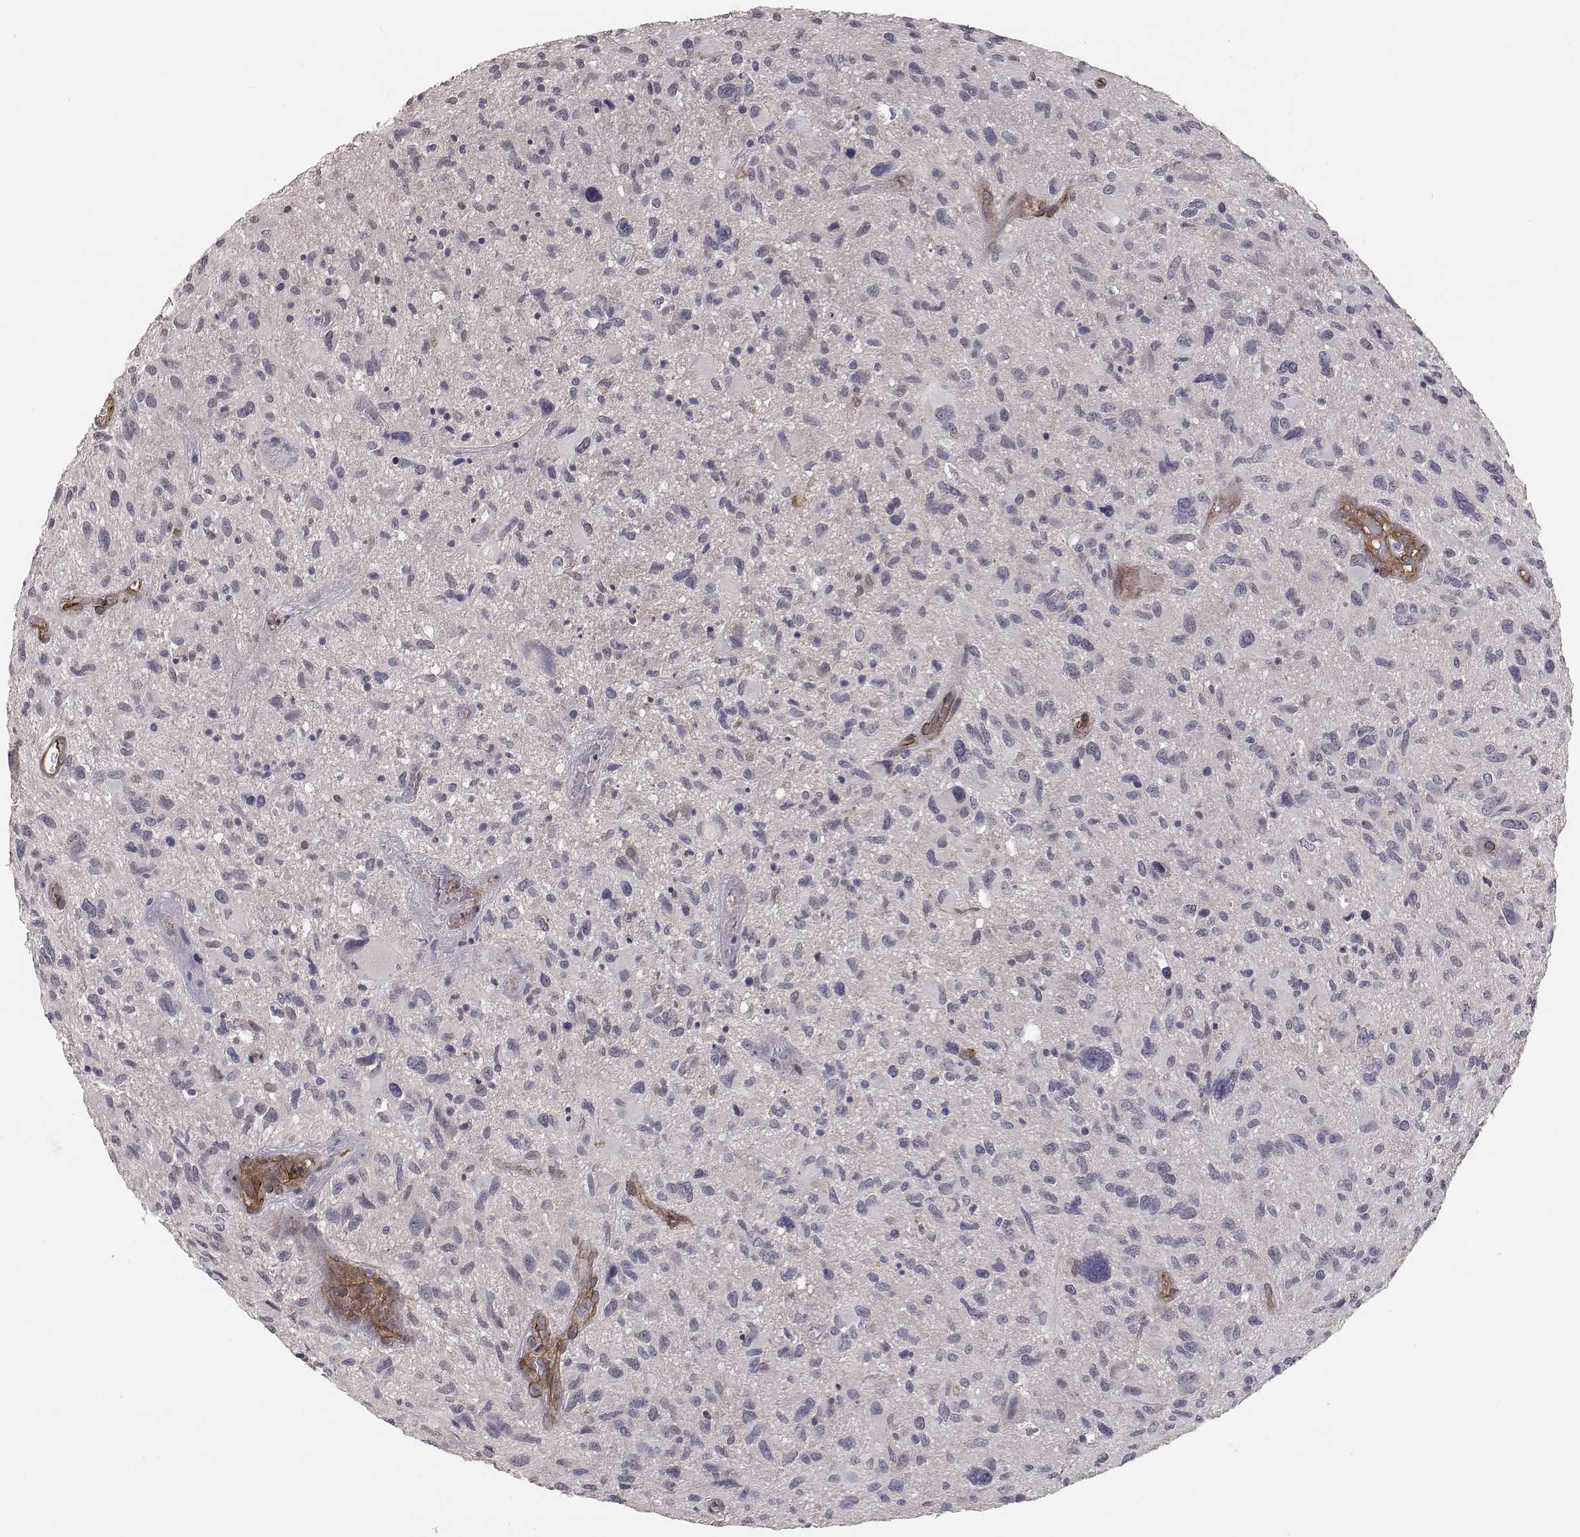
{"staining": {"intensity": "negative", "quantity": "none", "location": "none"}, "tissue": "glioma", "cell_type": "Tumor cells", "image_type": "cancer", "snomed": [{"axis": "morphology", "description": "Glioma, malignant, NOS"}, {"axis": "morphology", "description": "Glioma, malignant, High grade"}, {"axis": "topography", "description": "Brain"}], "caption": "Tumor cells are negative for protein expression in human malignant glioma (high-grade).", "gene": "PTPRG", "patient": {"sex": "female", "age": 71}}